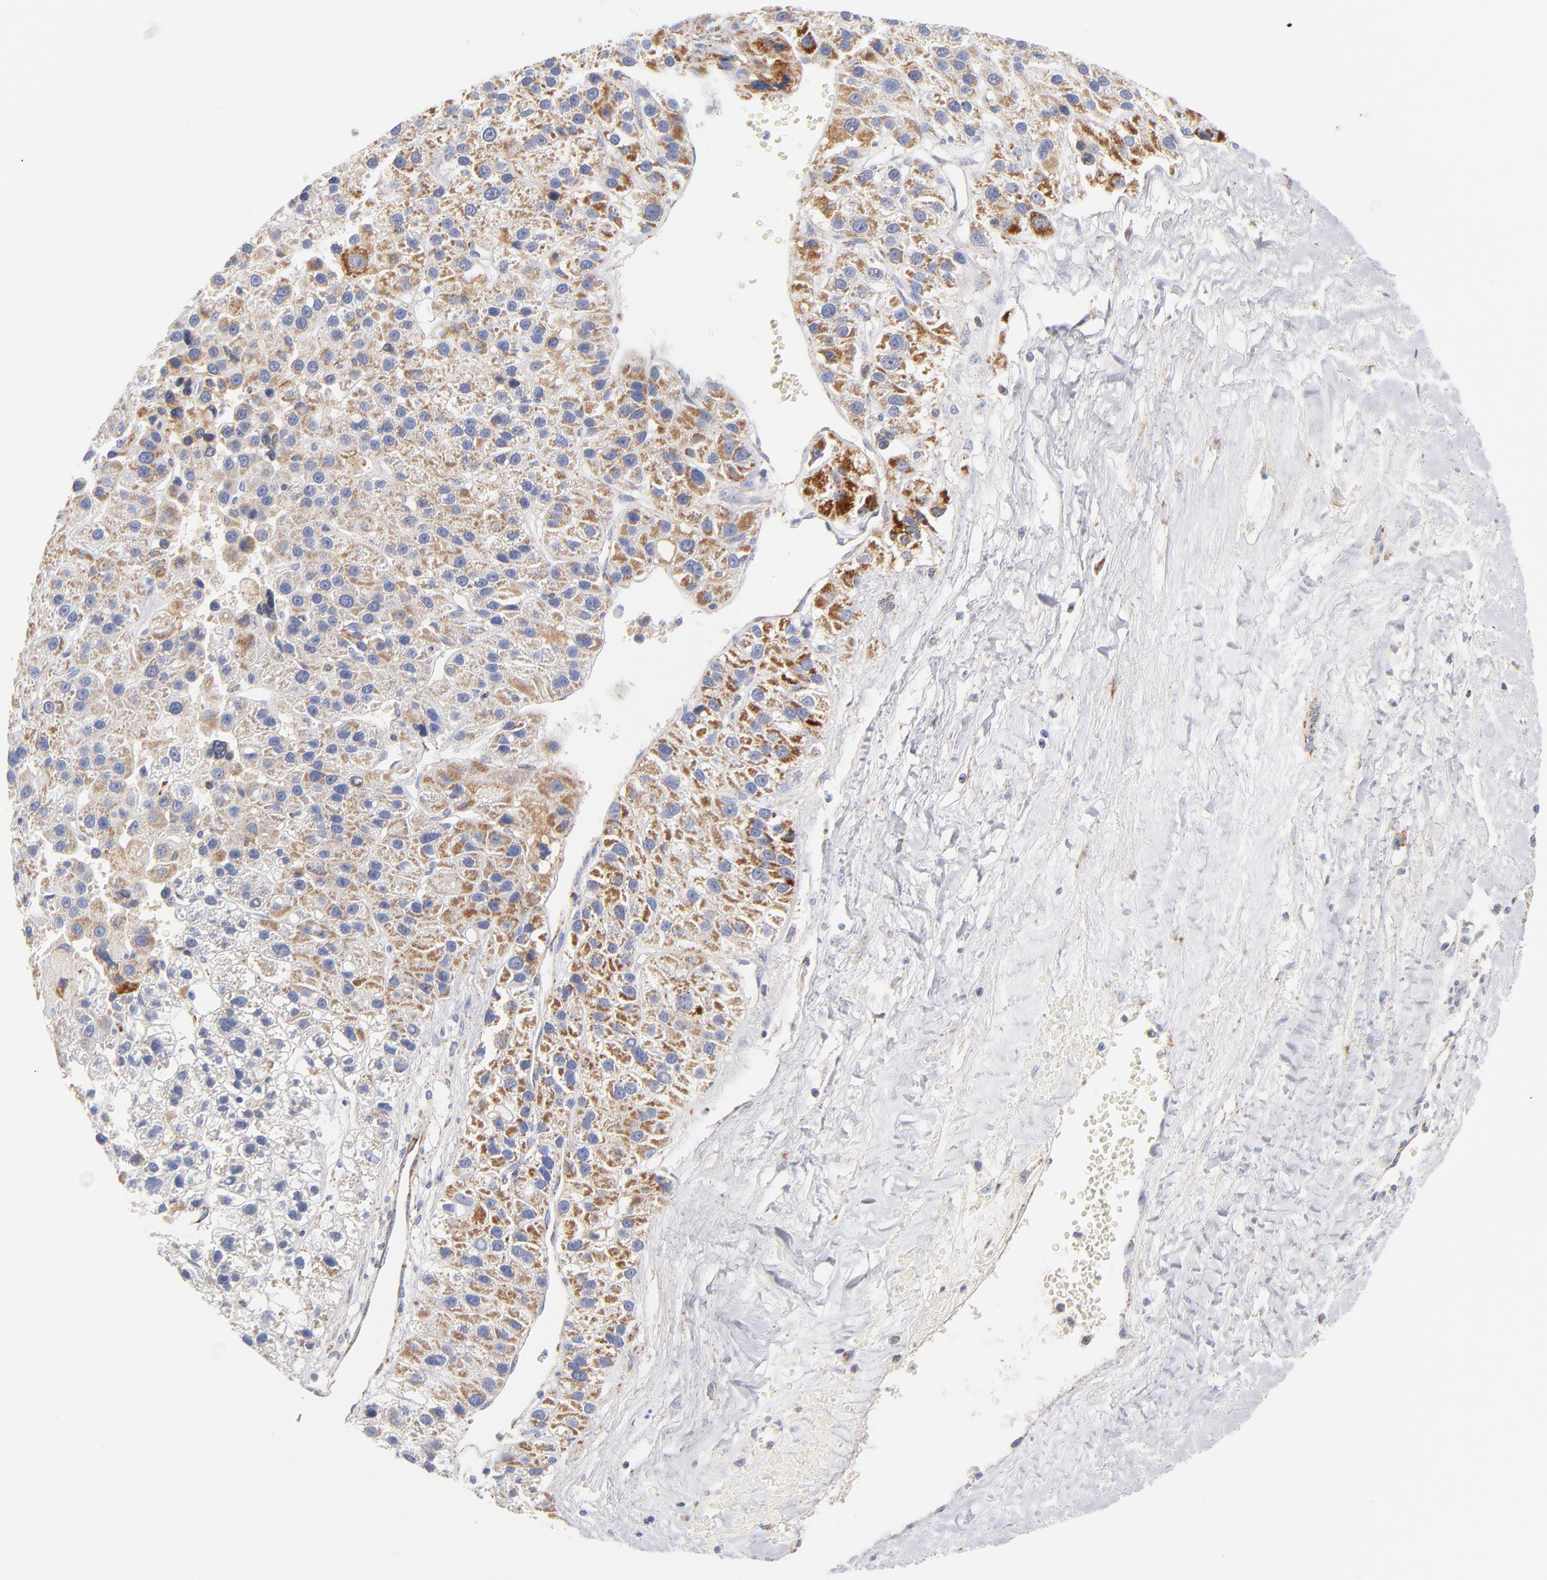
{"staining": {"intensity": "weak", "quantity": ">75%", "location": "cytoplasmic/membranous"}, "tissue": "liver cancer", "cell_type": "Tumor cells", "image_type": "cancer", "snomed": [{"axis": "morphology", "description": "Carcinoma, Hepatocellular, NOS"}, {"axis": "topography", "description": "Liver"}], "caption": "A photomicrograph showing weak cytoplasmic/membranous expression in approximately >75% of tumor cells in hepatocellular carcinoma (liver), as visualized by brown immunohistochemical staining.", "gene": "DLAT", "patient": {"sex": "female", "age": 85}}